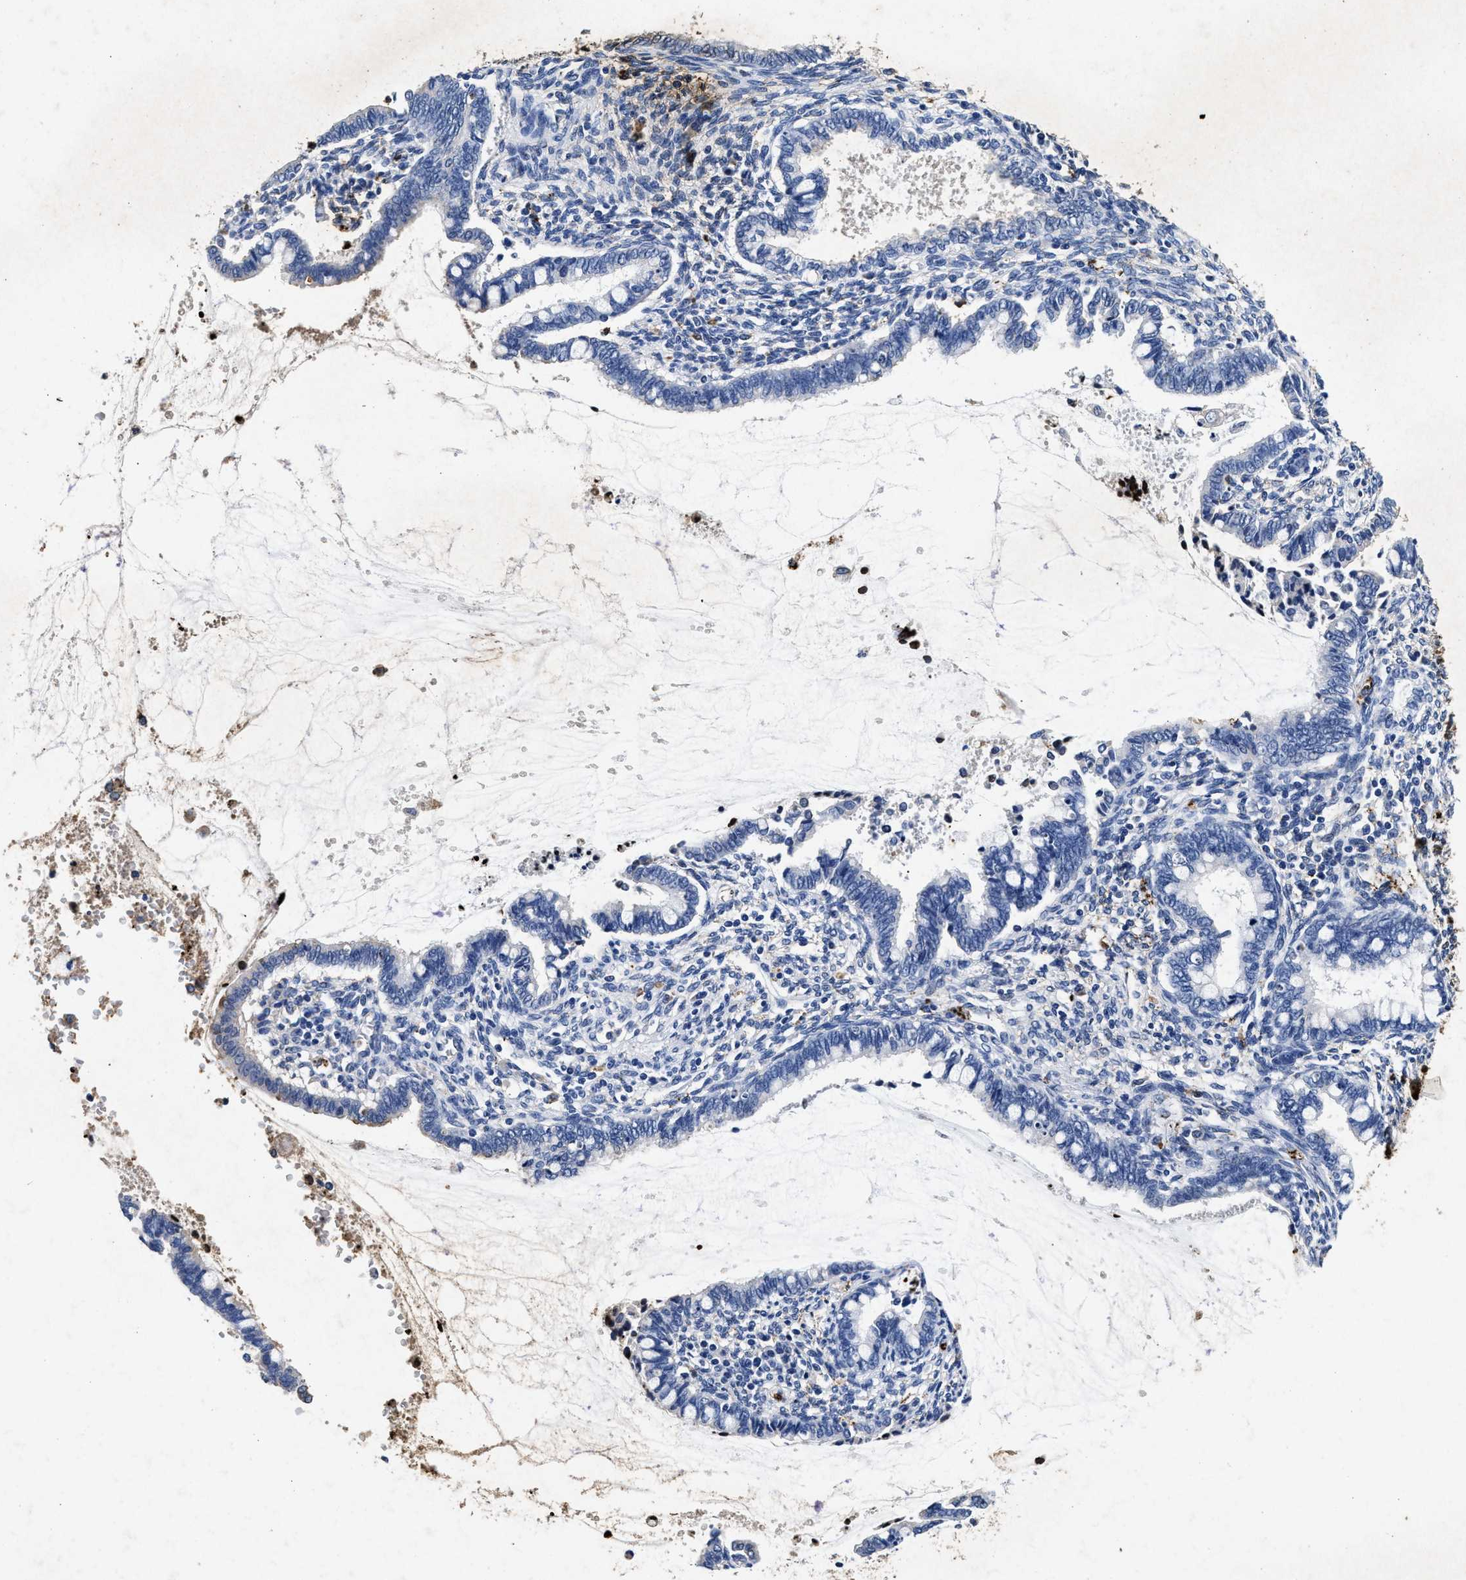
{"staining": {"intensity": "negative", "quantity": "none", "location": "none"}, "tissue": "cervical cancer", "cell_type": "Tumor cells", "image_type": "cancer", "snomed": [{"axis": "morphology", "description": "Adenocarcinoma, NOS"}, {"axis": "topography", "description": "Cervix"}], "caption": "Protein analysis of cervical cancer (adenocarcinoma) displays no significant staining in tumor cells. Brightfield microscopy of immunohistochemistry stained with DAB (3,3'-diaminobenzidine) (brown) and hematoxylin (blue), captured at high magnification.", "gene": "LTB4R2", "patient": {"sex": "female", "age": 44}}